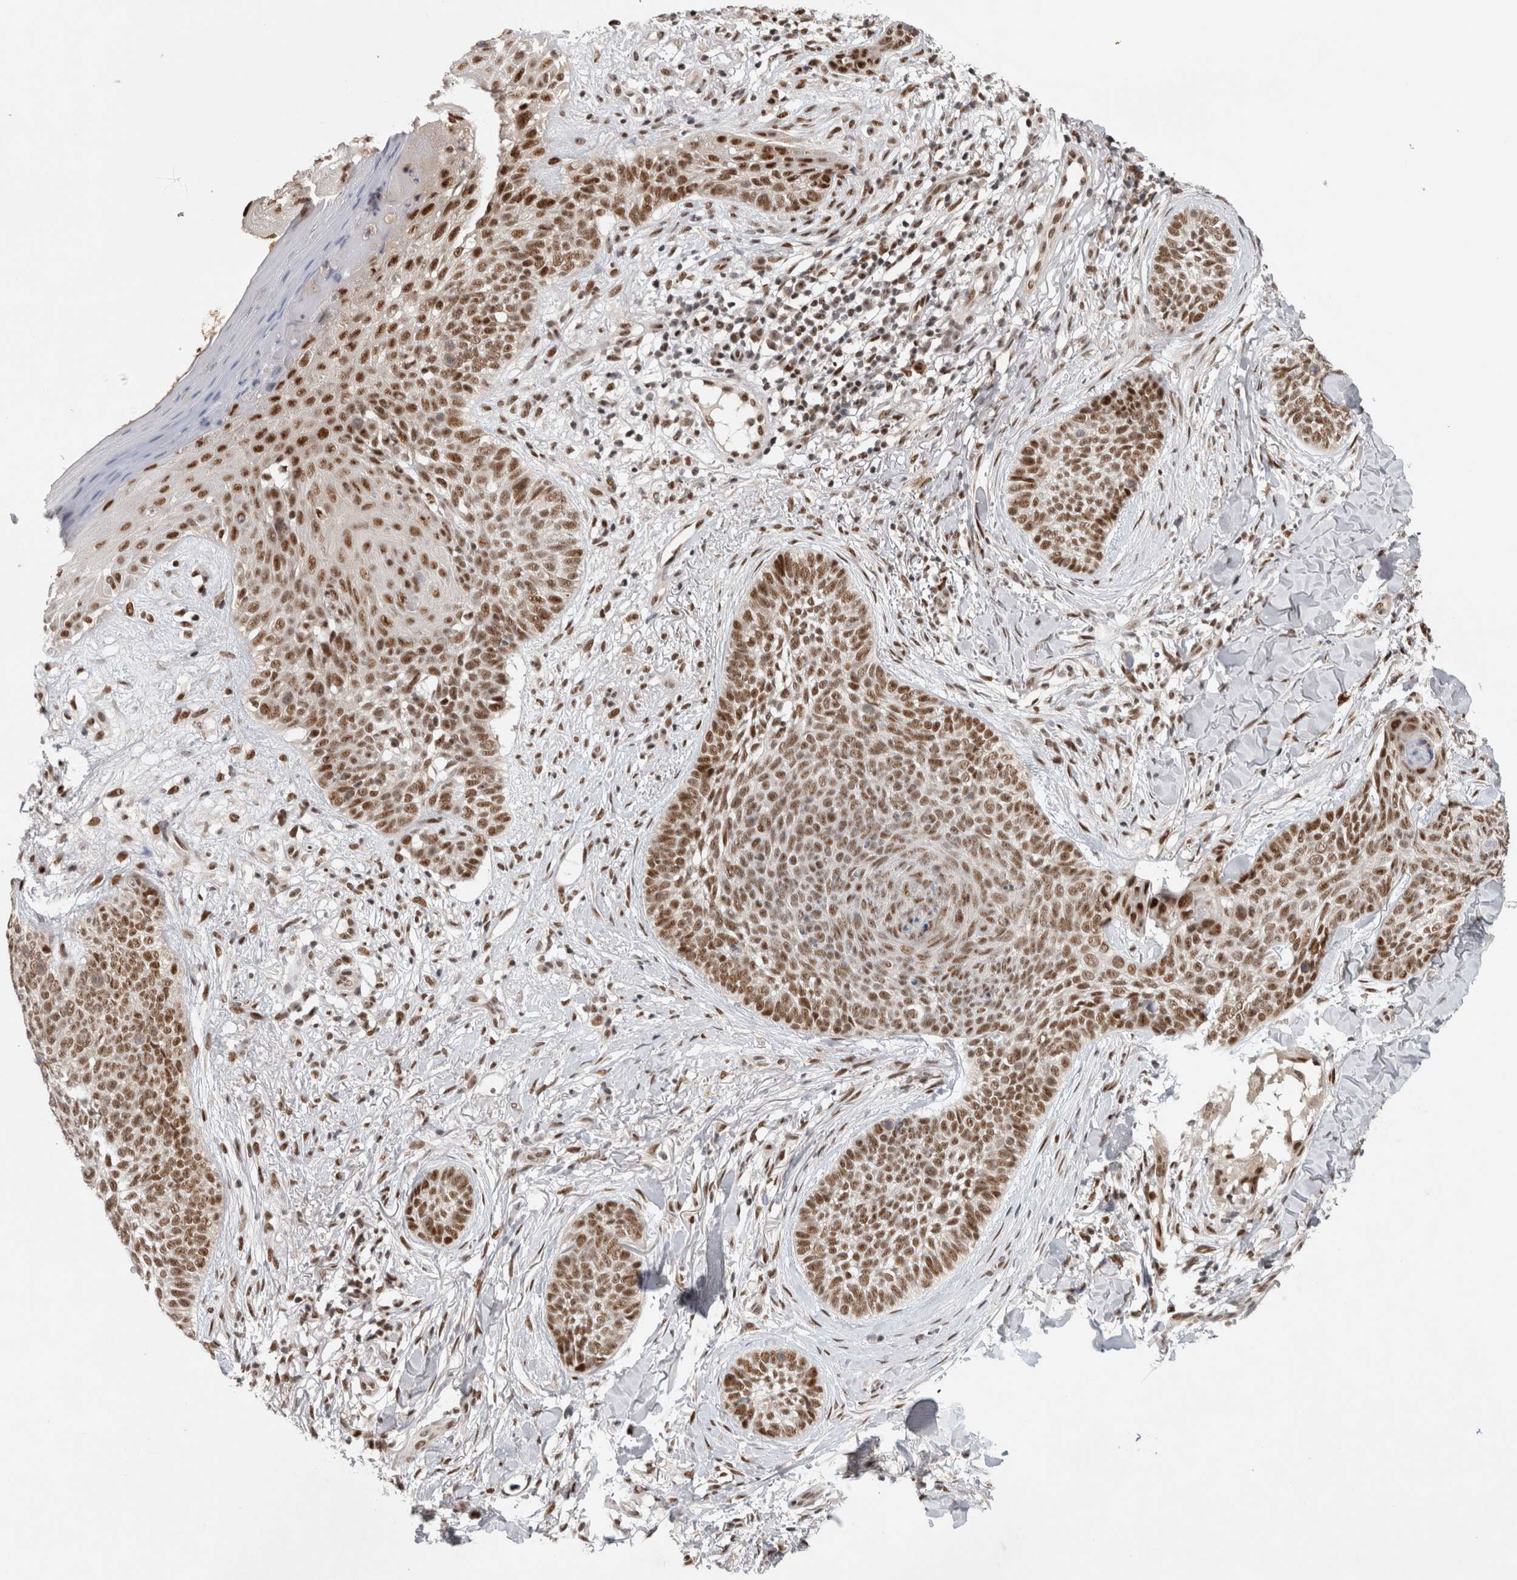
{"staining": {"intensity": "moderate", "quantity": ">75%", "location": "nuclear"}, "tissue": "skin cancer", "cell_type": "Tumor cells", "image_type": "cancer", "snomed": [{"axis": "morphology", "description": "Normal tissue, NOS"}, {"axis": "morphology", "description": "Basal cell carcinoma"}, {"axis": "topography", "description": "Skin"}], "caption": "Immunohistochemistry (IHC) image of human skin cancer stained for a protein (brown), which exhibits medium levels of moderate nuclear staining in approximately >75% of tumor cells.", "gene": "HESX1", "patient": {"sex": "male", "age": 67}}